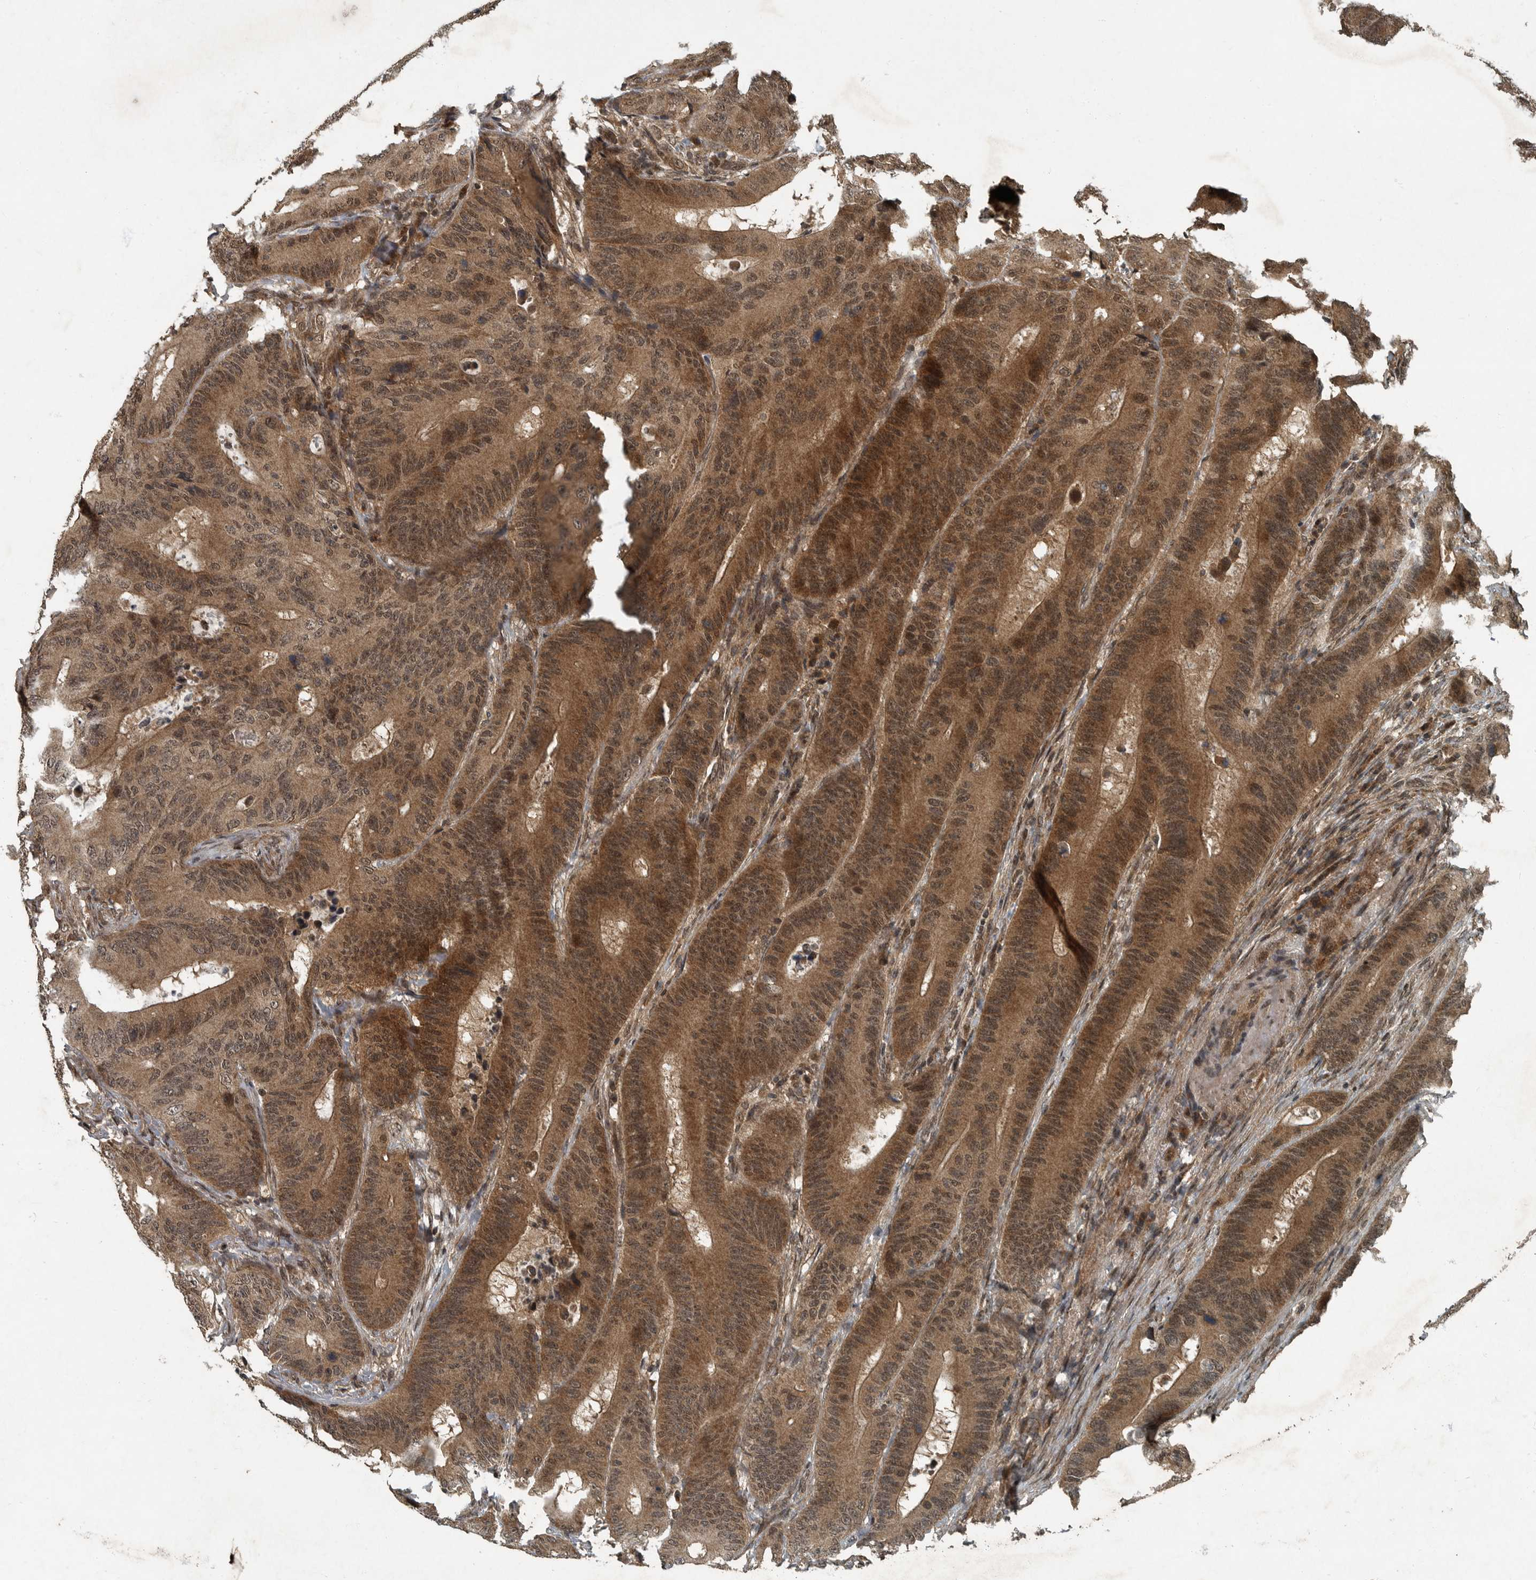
{"staining": {"intensity": "strong", "quantity": "25%-75%", "location": "cytoplasmic/membranous,nuclear"}, "tissue": "colorectal cancer", "cell_type": "Tumor cells", "image_type": "cancer", "snomed": [{"axis": "morphology", "description": "Adenocarcinoma, NOS"}, {"axis": "topography", "description": "Colon"}], "caption": "Tumor cells show strong cytoplasmic/membranous and nuclear expression in approximately 25%-75% of cells in colorectal cancer.", "gene": "FOXO1", "patient": {"sex": "male", "age": 83}}